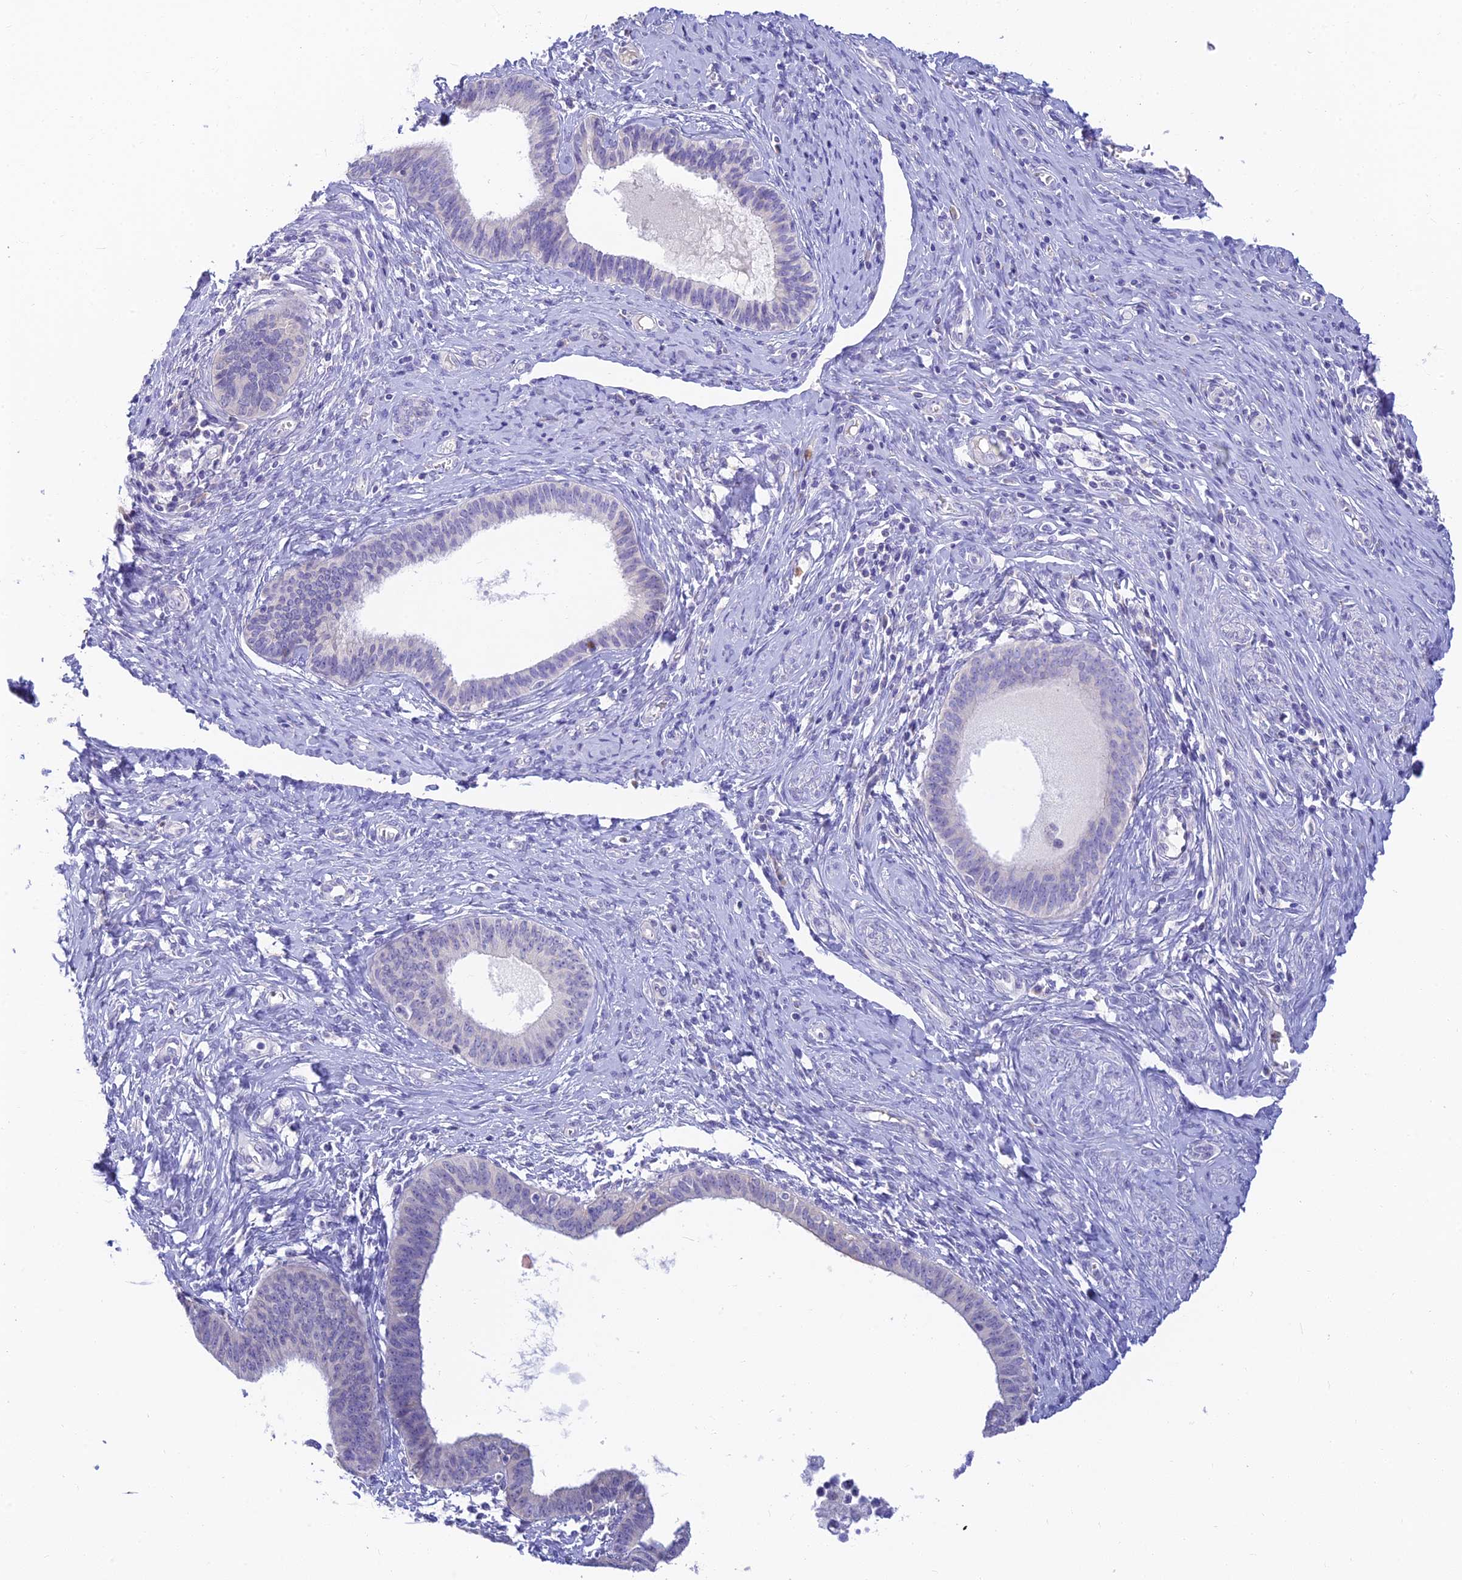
{"staining": {"intensity": "negative", "quantity": "none", "location": "none"}, "tissue": "endometrial cancer", "cell_type": "Tumor cells", "image_type": "cancer", "snomed": [{"axis": "morphology", "description": "Adenocarcinoma, NOS"}, {"axis": "topography", "description": "Endometrium"}], "caption": "A high-resolution photomicrograph shows immunohistochemistry (IHC) staining of endometrial adenocarcinoma, which demonstrates no significant positivity in tumor cells.", "gene": "INTS13", "patient": {"sex": "female", "age": 79}}